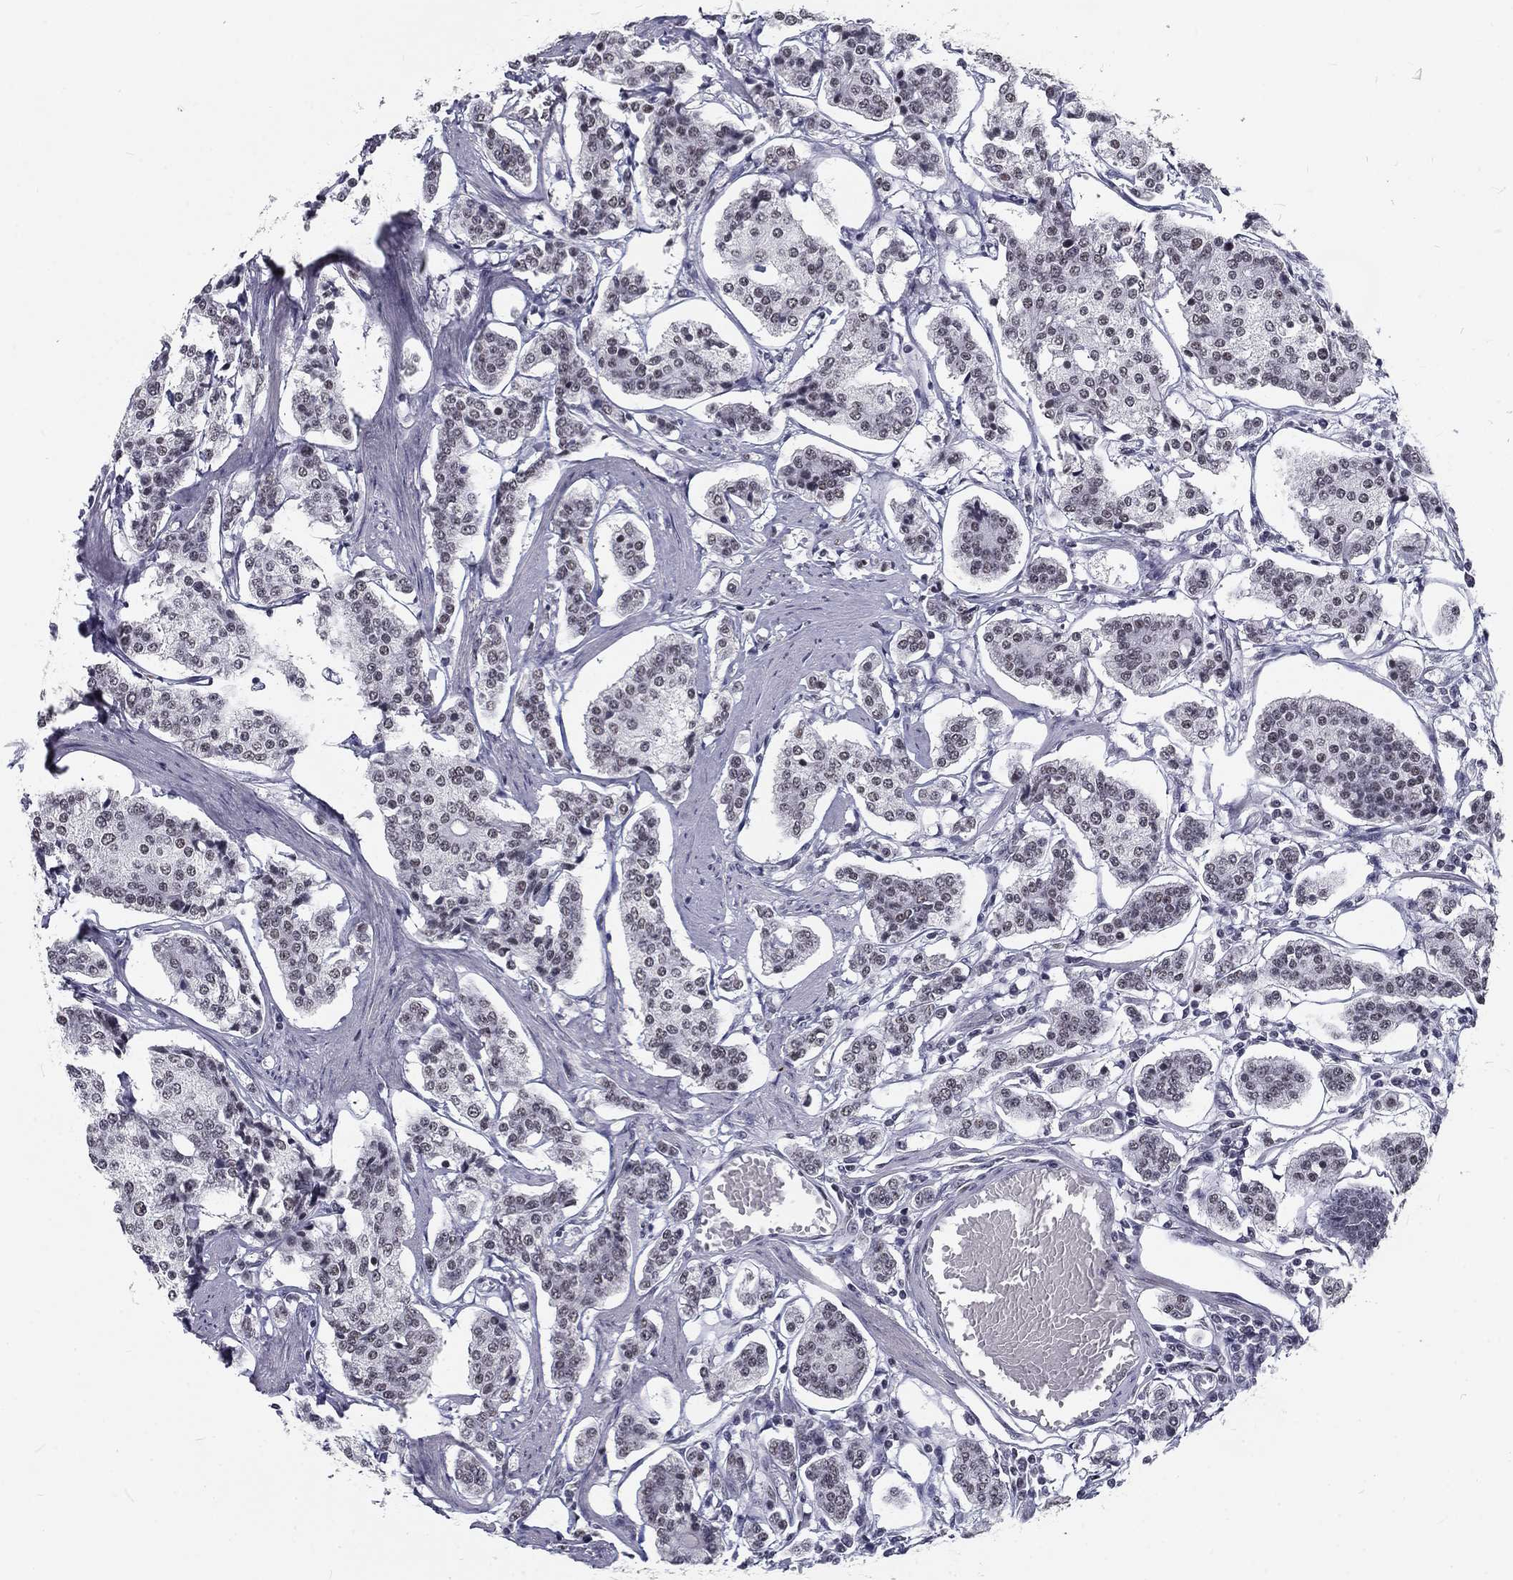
{"staining": {"intensity": "negative", "quantity": "none", "location": "none"}, "tissue": "carcinoid", "cell_type": "Tumor cells", "image_type": "cancer", "snomed": [{"axis": "morphology", "description": "Carcinoid, malignant, NOS"}, {"axis": "topography", "description": "Small intestine"}], "caption": "There is no significant positivity in tumor cells of carcinoid.", "gene": "SNORC", "patient": {"sex": "female", "age": 65}}